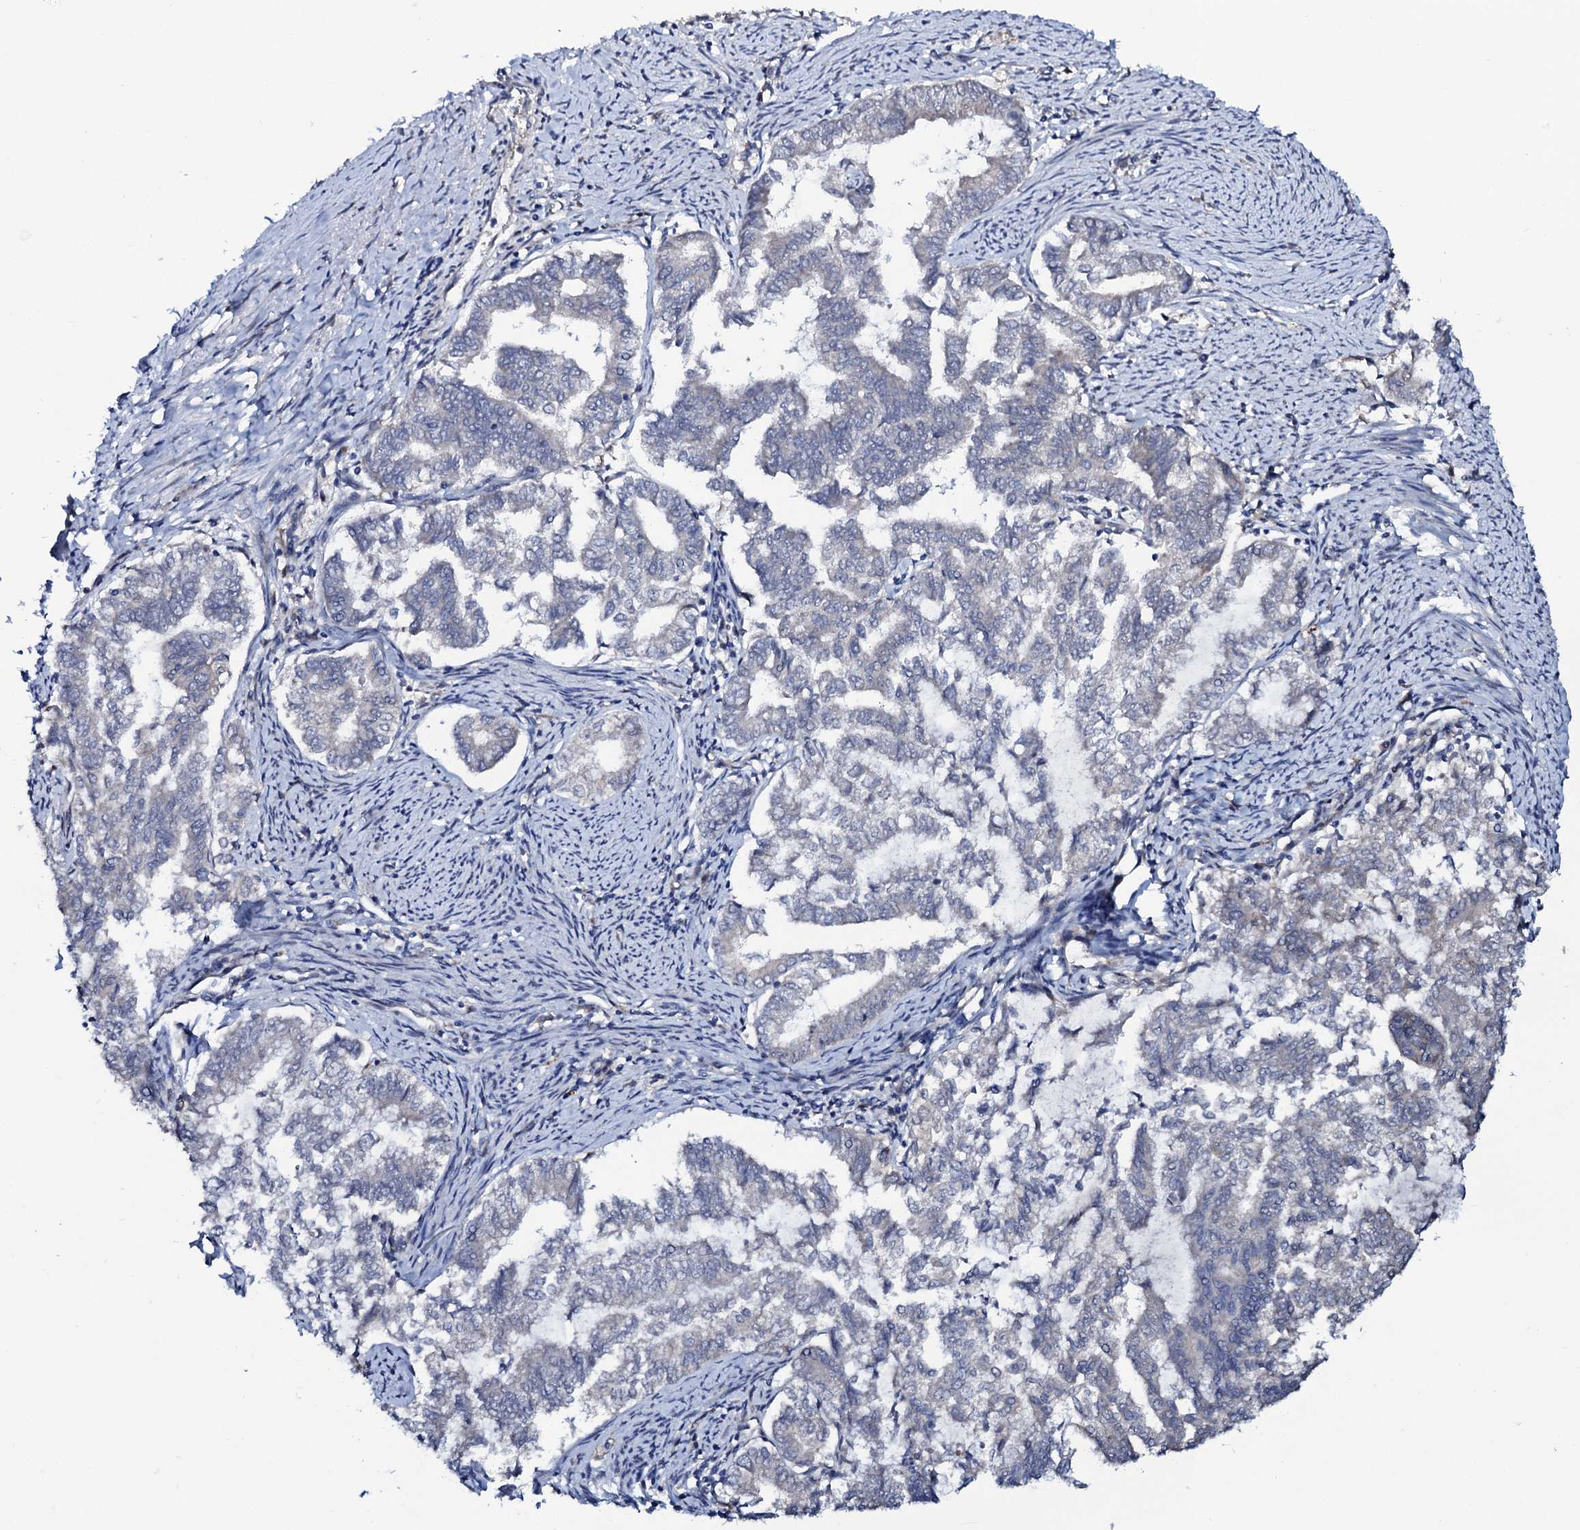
{"staining": {"intensity": "negative", "quantity": "none", "location": "none"}, "tissue": "endometrial cancer", "cell_type": "Tumor cells", "image_type": "cancer", "snomed": [{"axis": "morphology", "description": "Adenocarcinoma, NOS"}, {"axis": "topography", "description": "Endometrium"}], "caption": "Tumor cells are negative for brown protein staining in endometrial cancer (adenocarcinoma).", "gene": "PPP1R3D", "patient": {"sex": "female", "age": 79}}